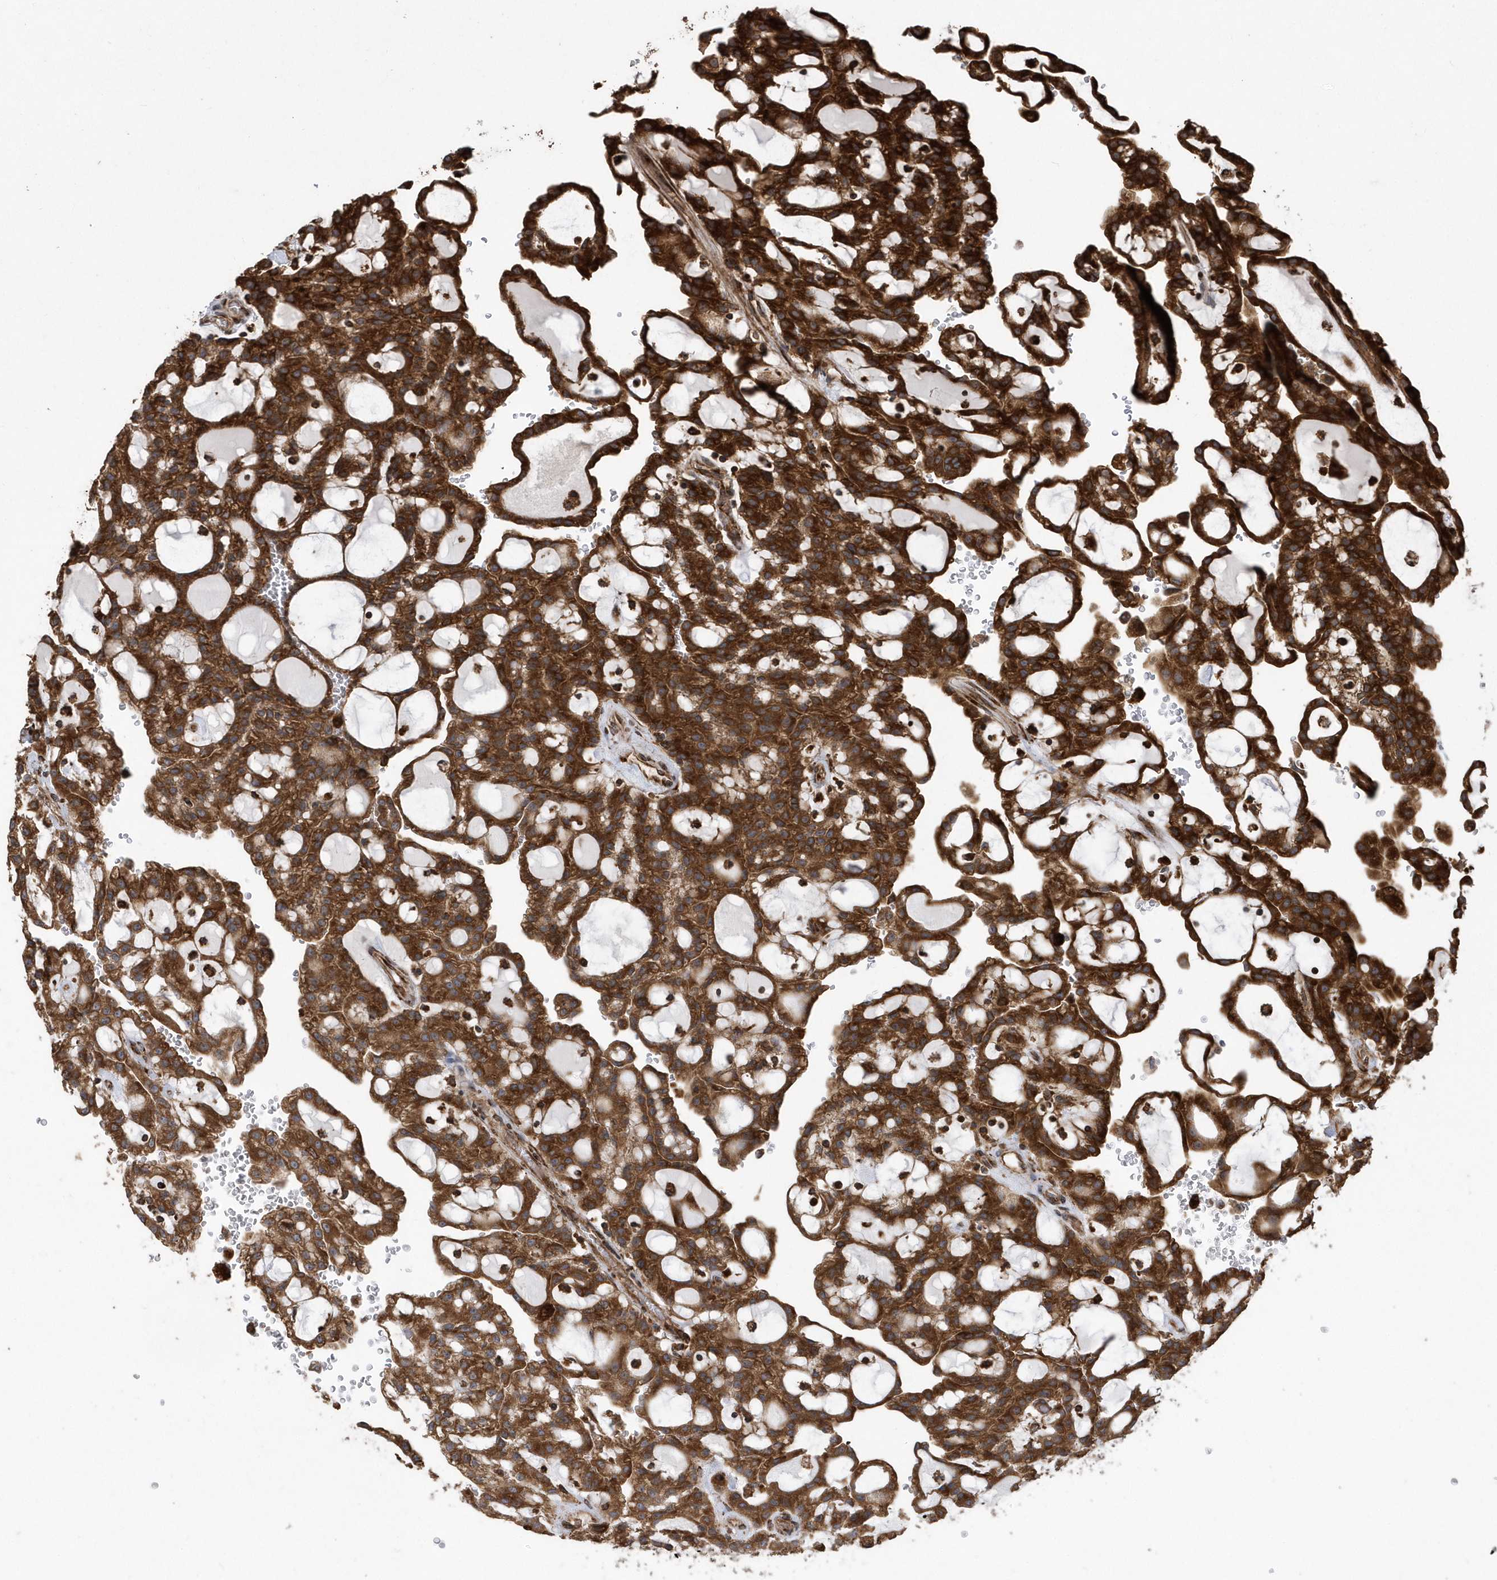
{"staining": {"intensity": "strong", "quantity": ">75%", "location": "cytoplasmic/membranous"}, "tissue": "renal cancer", "cell_type": "Tumor cells", "image_type": "cancer", "snomed": [{"axis": "morphology", "description": "Adenocarcinoma, NOS"}, {"axis": "topography", "description": "Kidney"}], "caption": "This is a histology image of immunohistochemistry staining of renal cancer, which shows strong positivity in the cytoplasmic/membranous of tumor cells.", "gene": "WASHC5", "patient": {"sex": "male", "age": 63}}